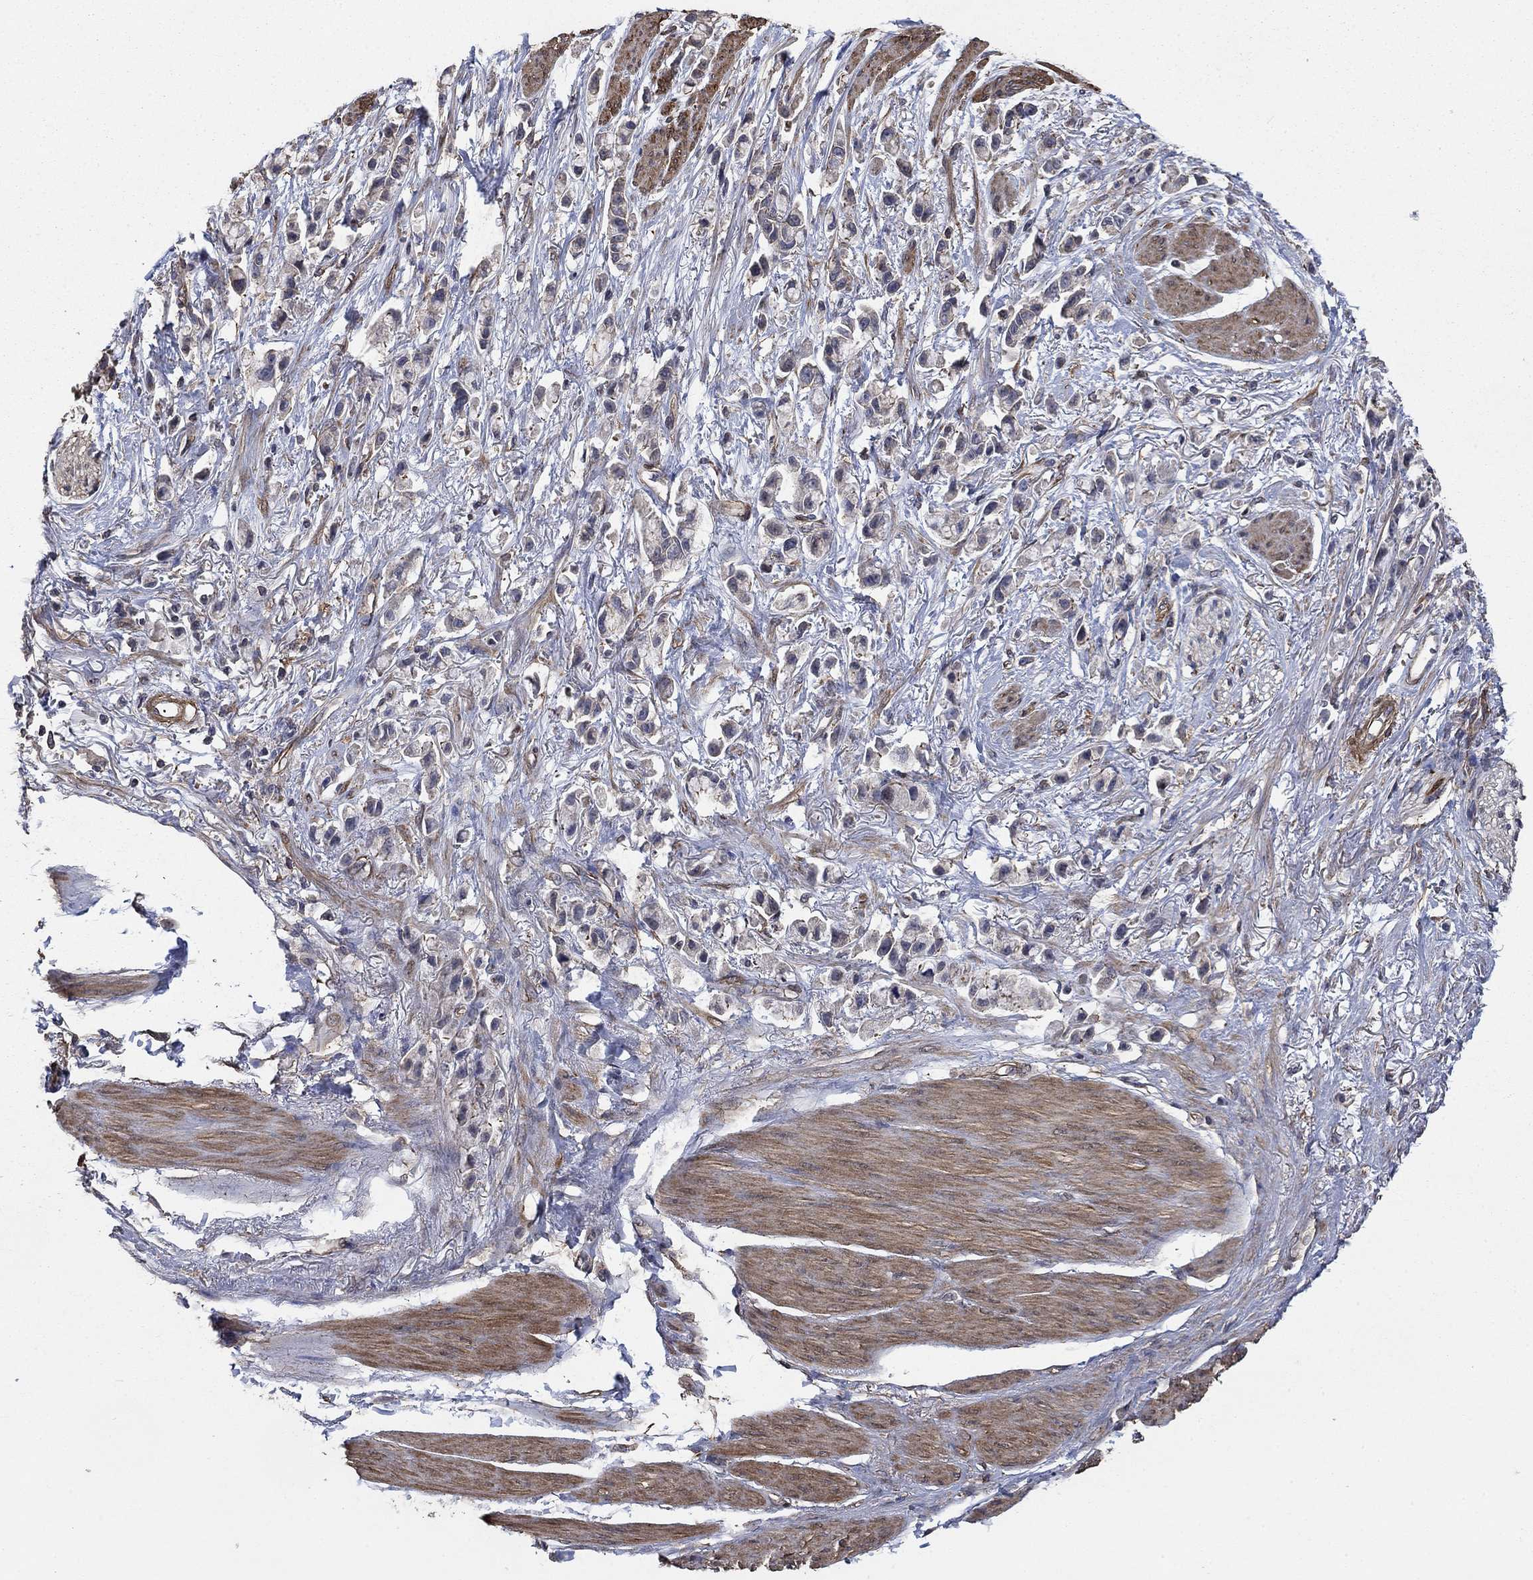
{"staining": {"intensity": "negative", "quantity": "none", "location": "none"}, "tissue": "stomach cancer", "cell_type": "Tumor cells", "image_type": "cancer", "snomed": [{"axis": "morphology", "description": "Adenocarcinoma, NOS"}, {"axis": "topography", "description": "Stomach"}], "caption": "Photomicrograph shows no significant protein expression in tumor cells of adenocarcinoma (stomach).", "gene": "PDE3A", "patient": {"sex": "female", "age": 81}}